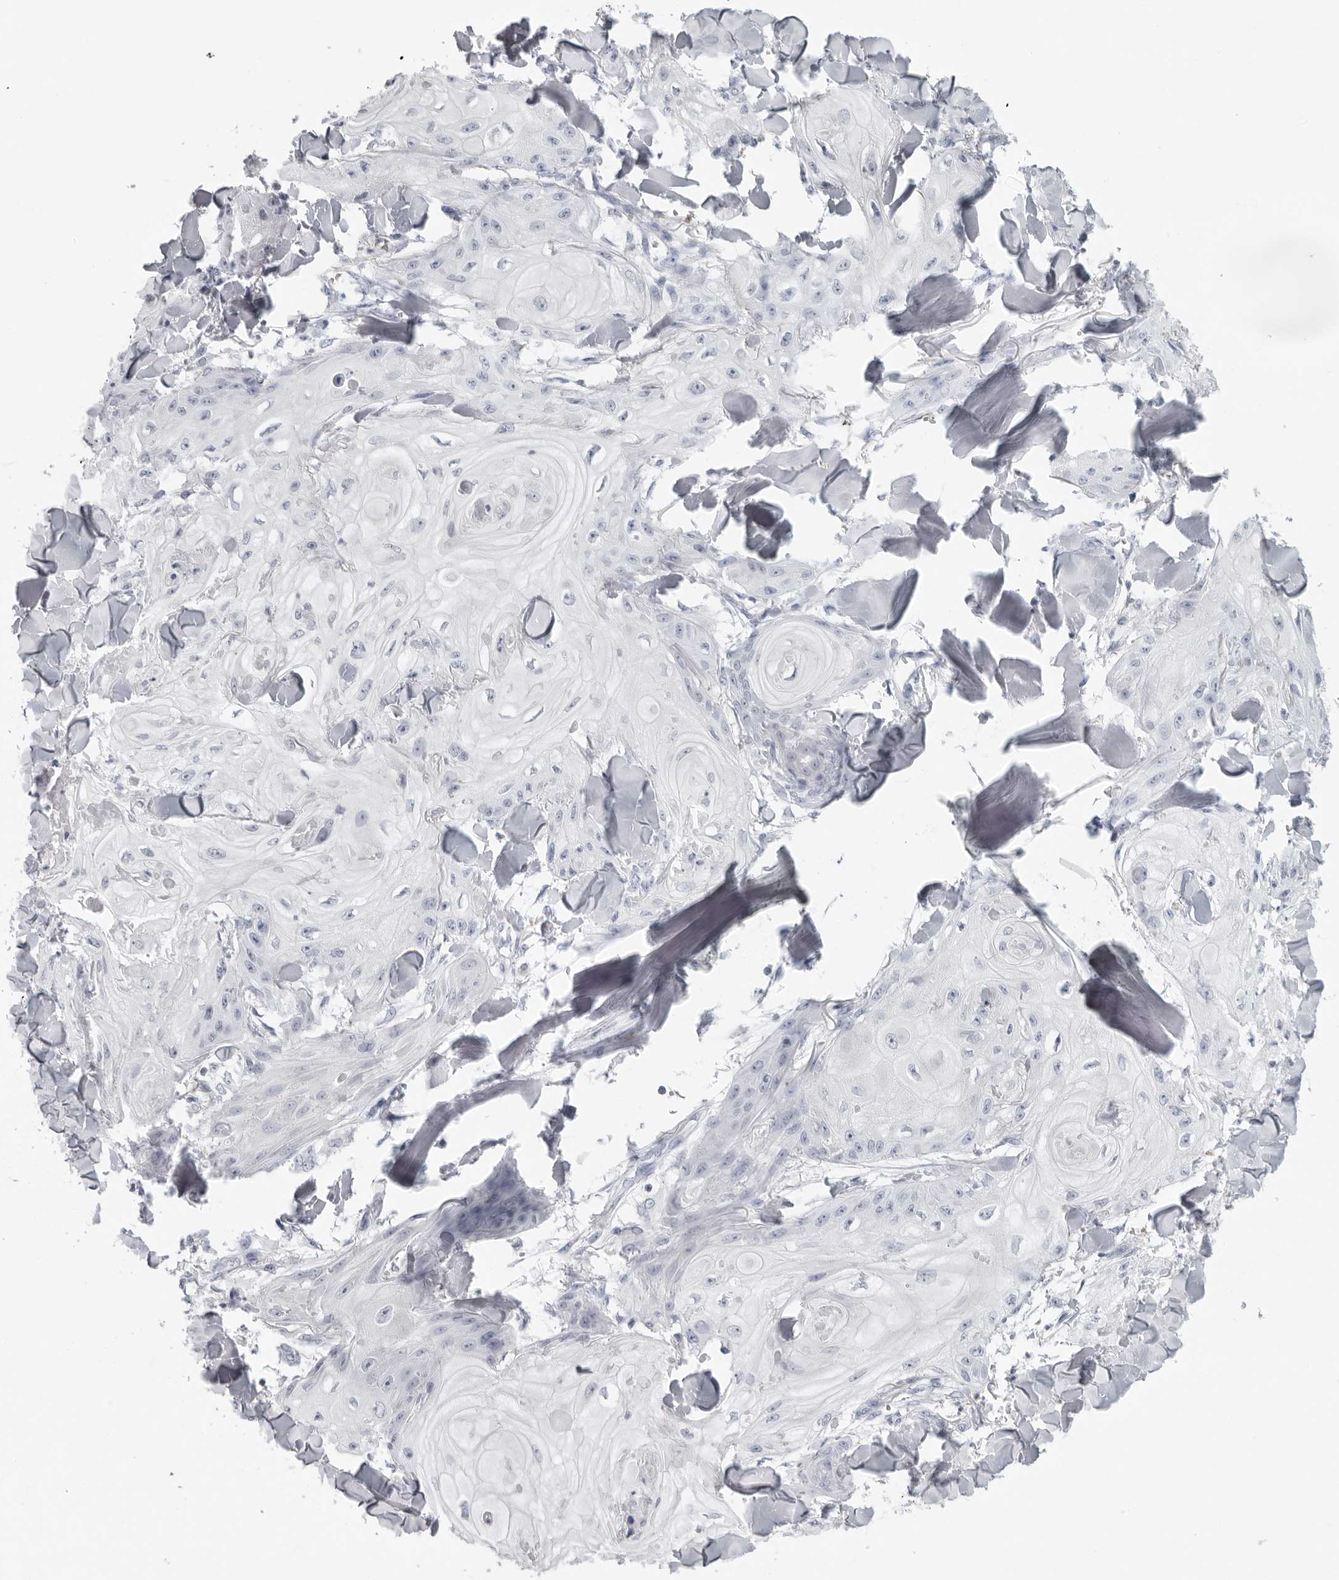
{"staining": {"intensity": "negative", "quantity": "none", "location": "none"}, "tissue": "skin cancer", "cell_type": "Tumor cells", "image_type": "cancer", "snomed": [{"axis": "morphology", "description": "Squamous cell carcinoma, NOS"}, {"axis": "topography", "description": "Skin"}], "caption": "DAB (3,3'-diaminobenzidine) immunohistochemical staining of human squamous cell carcinoma (skin) demonstrates no significant expression in tumor cells.", "gene": "EPB41", "patient": {"sex": "male", "age": 74}}